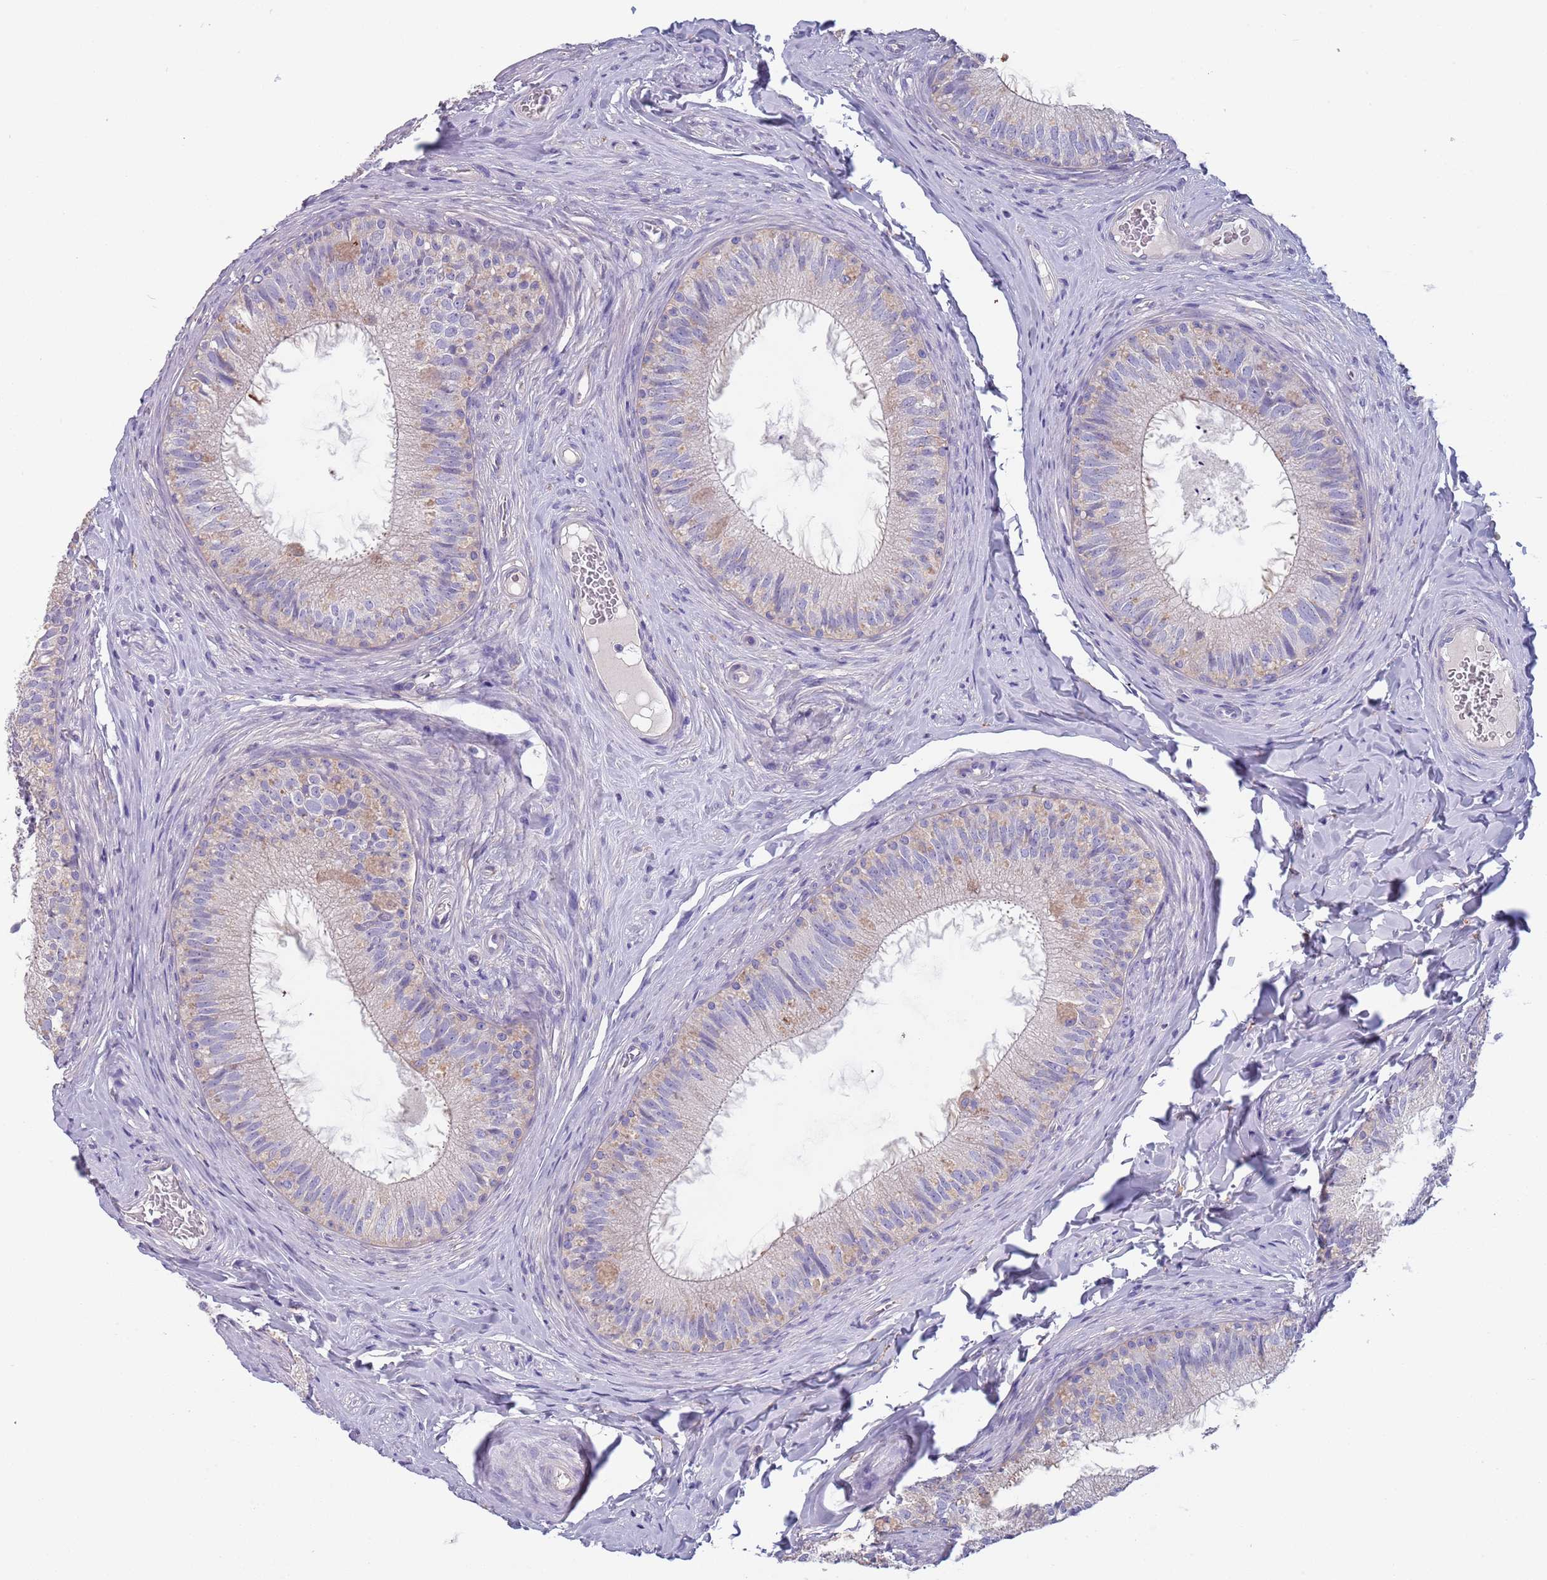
{"staining": {"intensity": "weak", "quantity": "<25%", "location": "cytoplasmic/membranous"}, "tissue": "epididymis", "cell_type": "Glandular cells", "image_type": "normal", "snomed": [{"axis": "morphology", "description": "Normal tissue, NOS"}, {"axis": "topography", "description": "Epididymis"}], "caption": "An immunohistochemistry (IHC) micrograph of unremarkable epididymis is shown. There is no staining in glandular cells of epididymis.", "gene": "MAN1C1", "patient": {"sex": "male", "age": 34}}